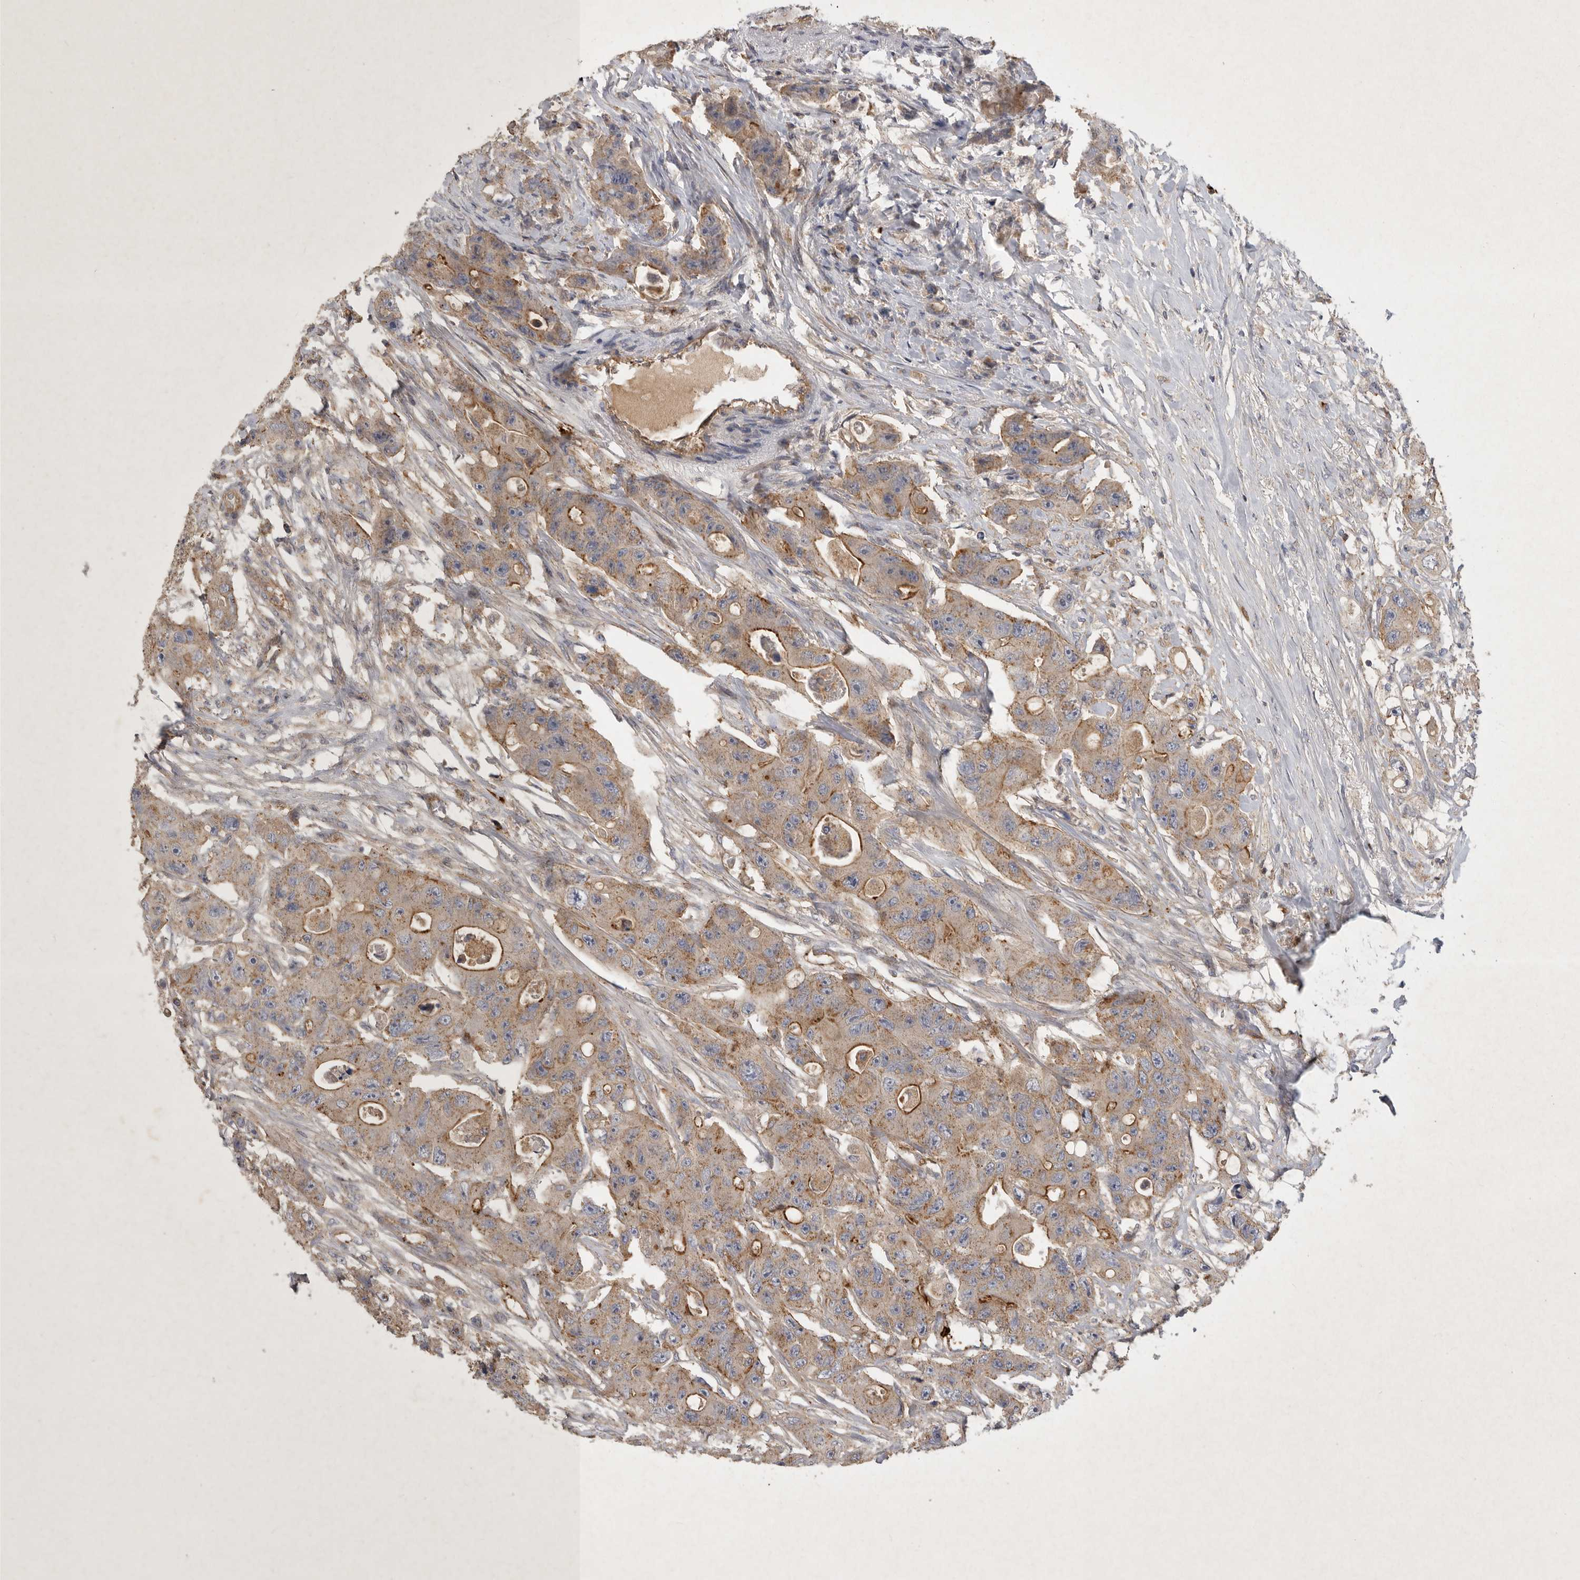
{"staining": {"intensity": "weak", "quantity": ">75%", "location": "cytoplasmic/membranous"}, "tissue": "colorectal cancer", "cell_type": "Tumor cells", "image_type": "cancer", "snomed": [{"axis": "morphology", "description": "Adenocarcinoma, NOS"}, {"axis": "topography", "description": "Colon"}], "caption": "Protein staining of adenocarcinoma (colorectal) tissue shows weak cytoplasmic/membranous positivity in approximately >75% of tumor cells.", "gene": "MLPH", "patient": {"sex": "female", "age": 46}}